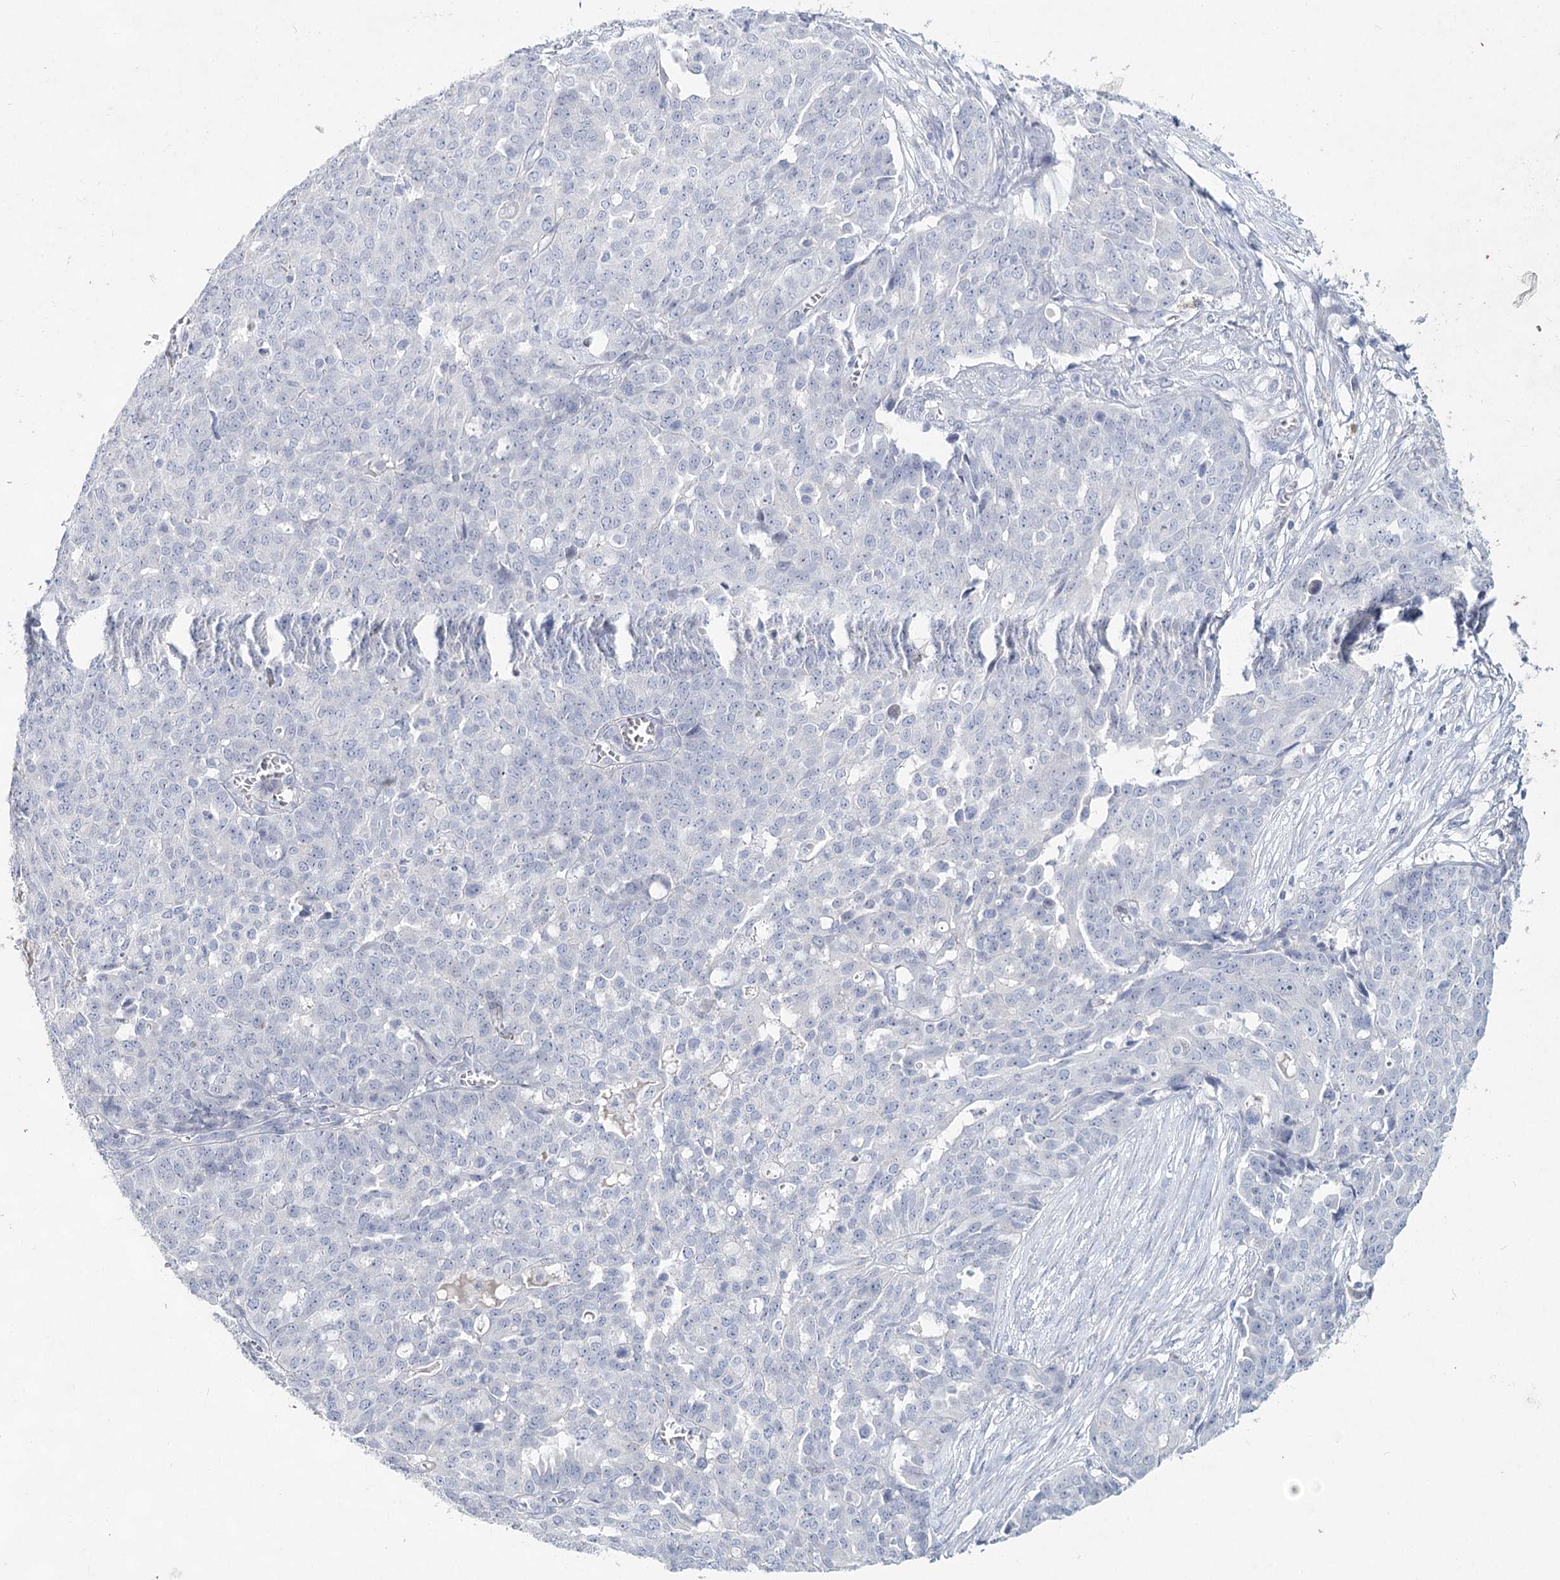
{"staining": {"intensity": "negative", "quantity": "none", "location": "none"}, "tissue": "ovarian cancer", "cell_type": "Tumor cells", "image_type": "cancer", "snomed": [{"axis": "morphology", "description": "Cystadenocarcinoma, serous, NOS"}, {"axis": "topography", "description": "Soft tissue"}, {"axis": "topography", "description": "Ovary"}], "caption": "High power microscopy micrograph of an IHC histopathology image of ovarian cancer (serous cystadenocarcinoma), revealing no significant positivity in tumor cells.", "gene": "CCDC73", "patient": {"sex": "female", "age": 57}}